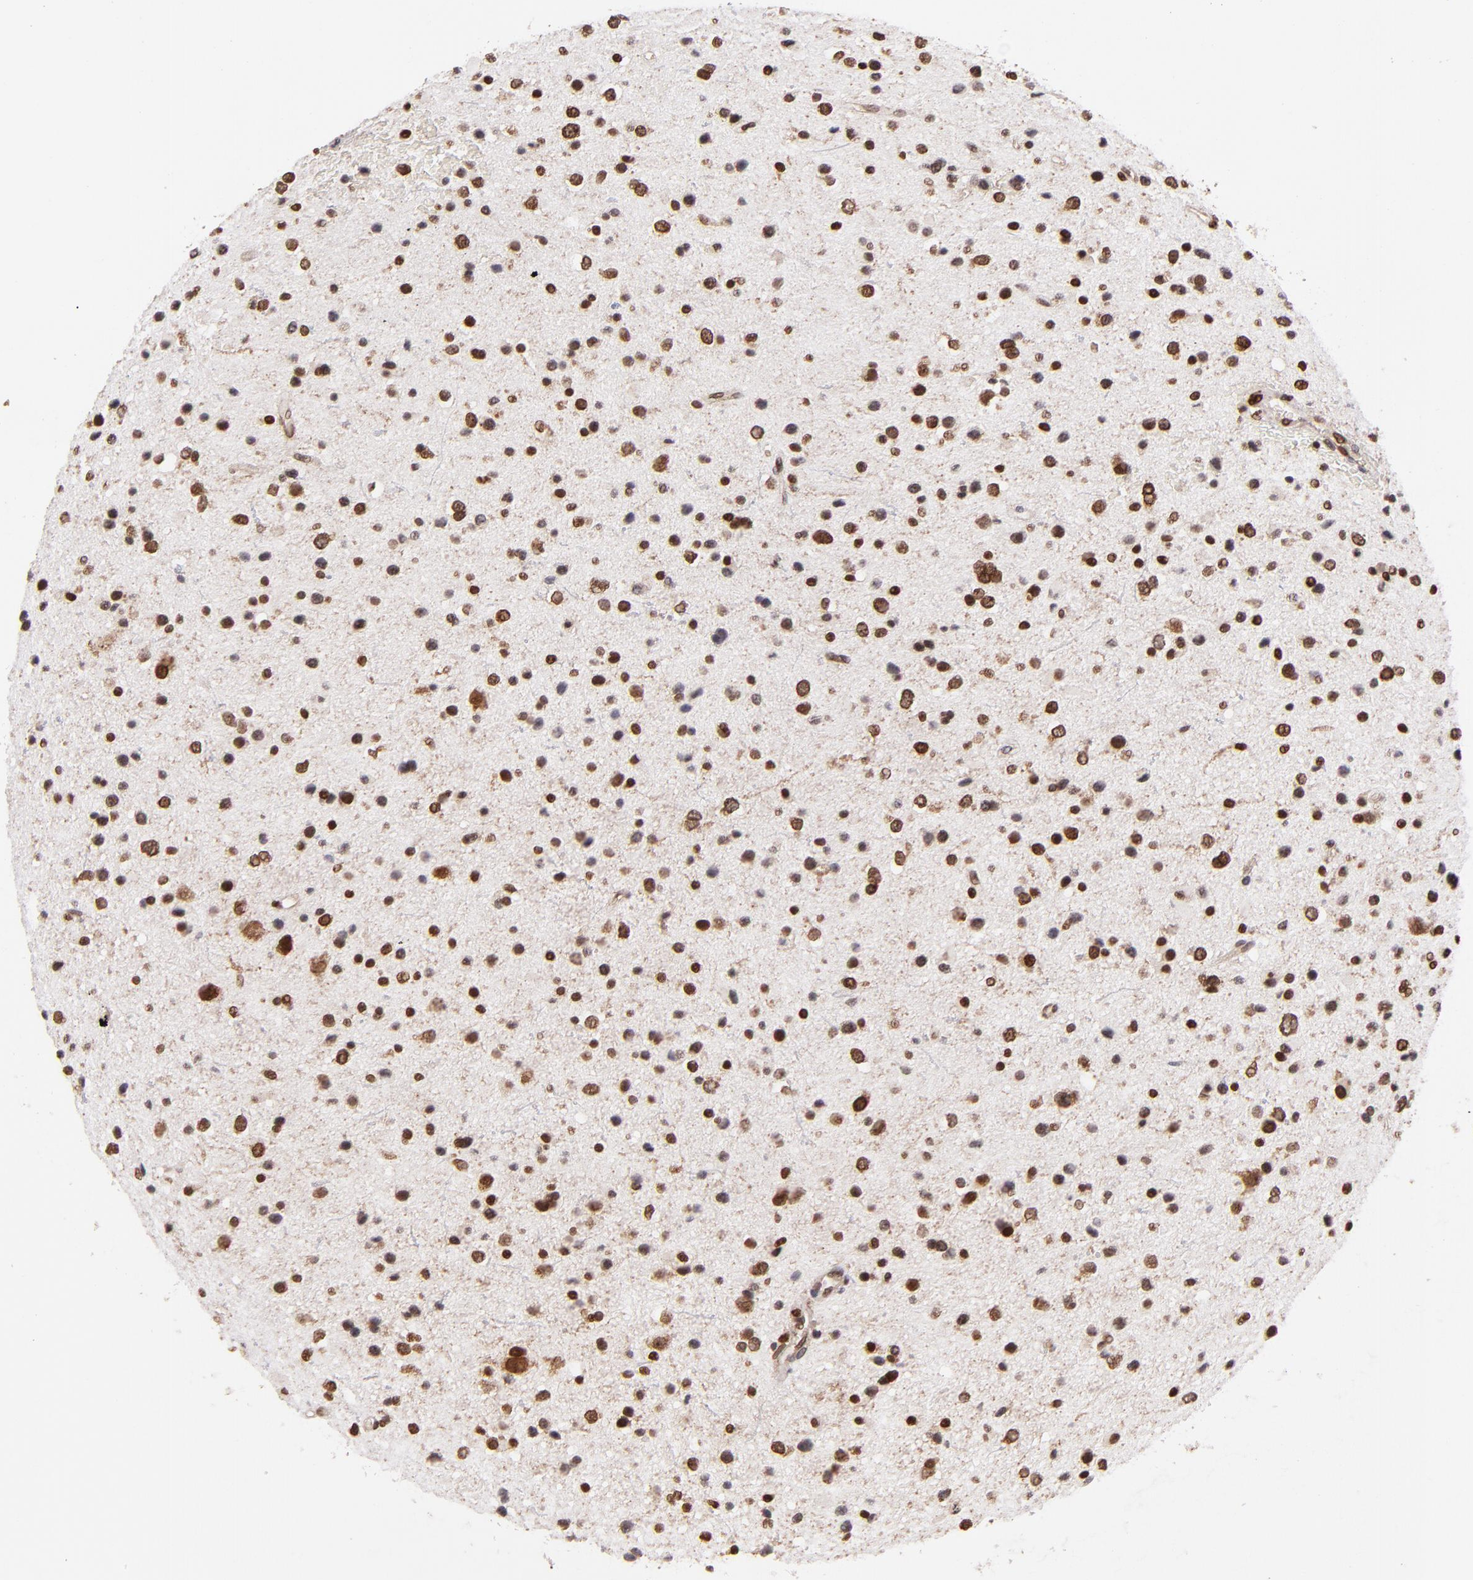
{"staining": {"intensity": "weak", "quantity": ">75%", "location": "cytoplasmic/membranous,nuclear"}, "tissue": "glioma", "cell_type": "Tumor cells", "image_type": "cancer", "snomed": [{"axis": "morphology", "description": "Glioma, malignant, Low grade"}, {"axis": "topography", "description": "Brain"}], "caption": "A brown stain highlights weak cytoplasmic/membranous and nuclear staining of a protein in malignant glioma (low-grade) tumor cells.", "gene": "TOP1MT", "patient": {"sex": "female", "age": 32}}